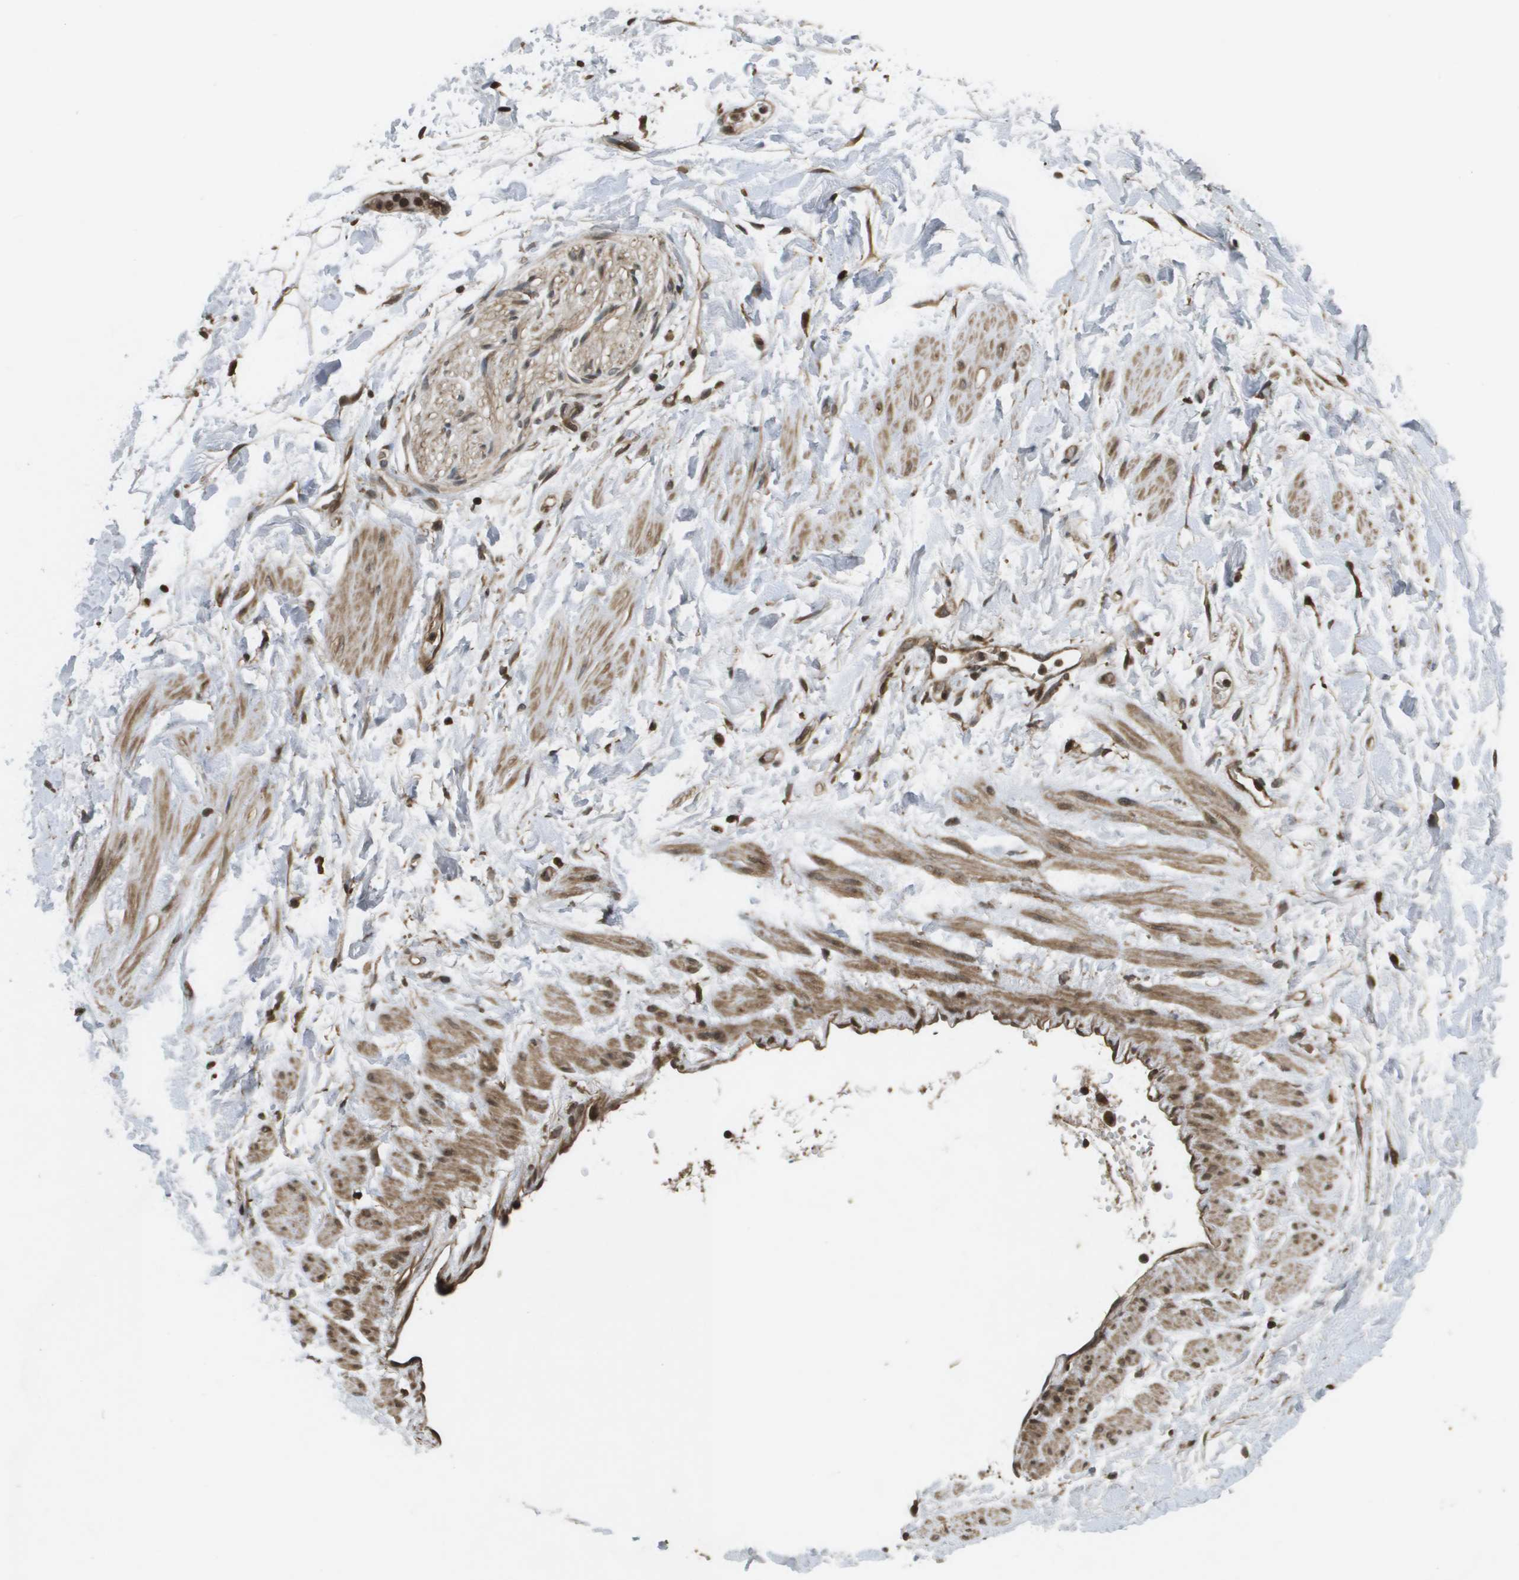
{"staining": {"intensity": "moderate", "quantity": "25%-75%", "location": "cytoplasmic/membranous"}, "tissue": "adipose tissue", "cell_type": "Adipocytes", "image_type": "normal", "snomed": [{"axis": "morphology", "description": "Normal tissue, NOS"}, {"axis": "topography", "description": "Soft tissue"}], "caption": "Adipocytes display medium levels of moderate cytoplasmic/membranous staining in approximately 25%-75% of cells in normal adipose tissue. The staining was performed using DAB, with brown indicating positive protein expression. Nuclei are stained blue with hematoxylin.", "gene": "KIF11", "patient": {"sex": "male", "age": 72}}